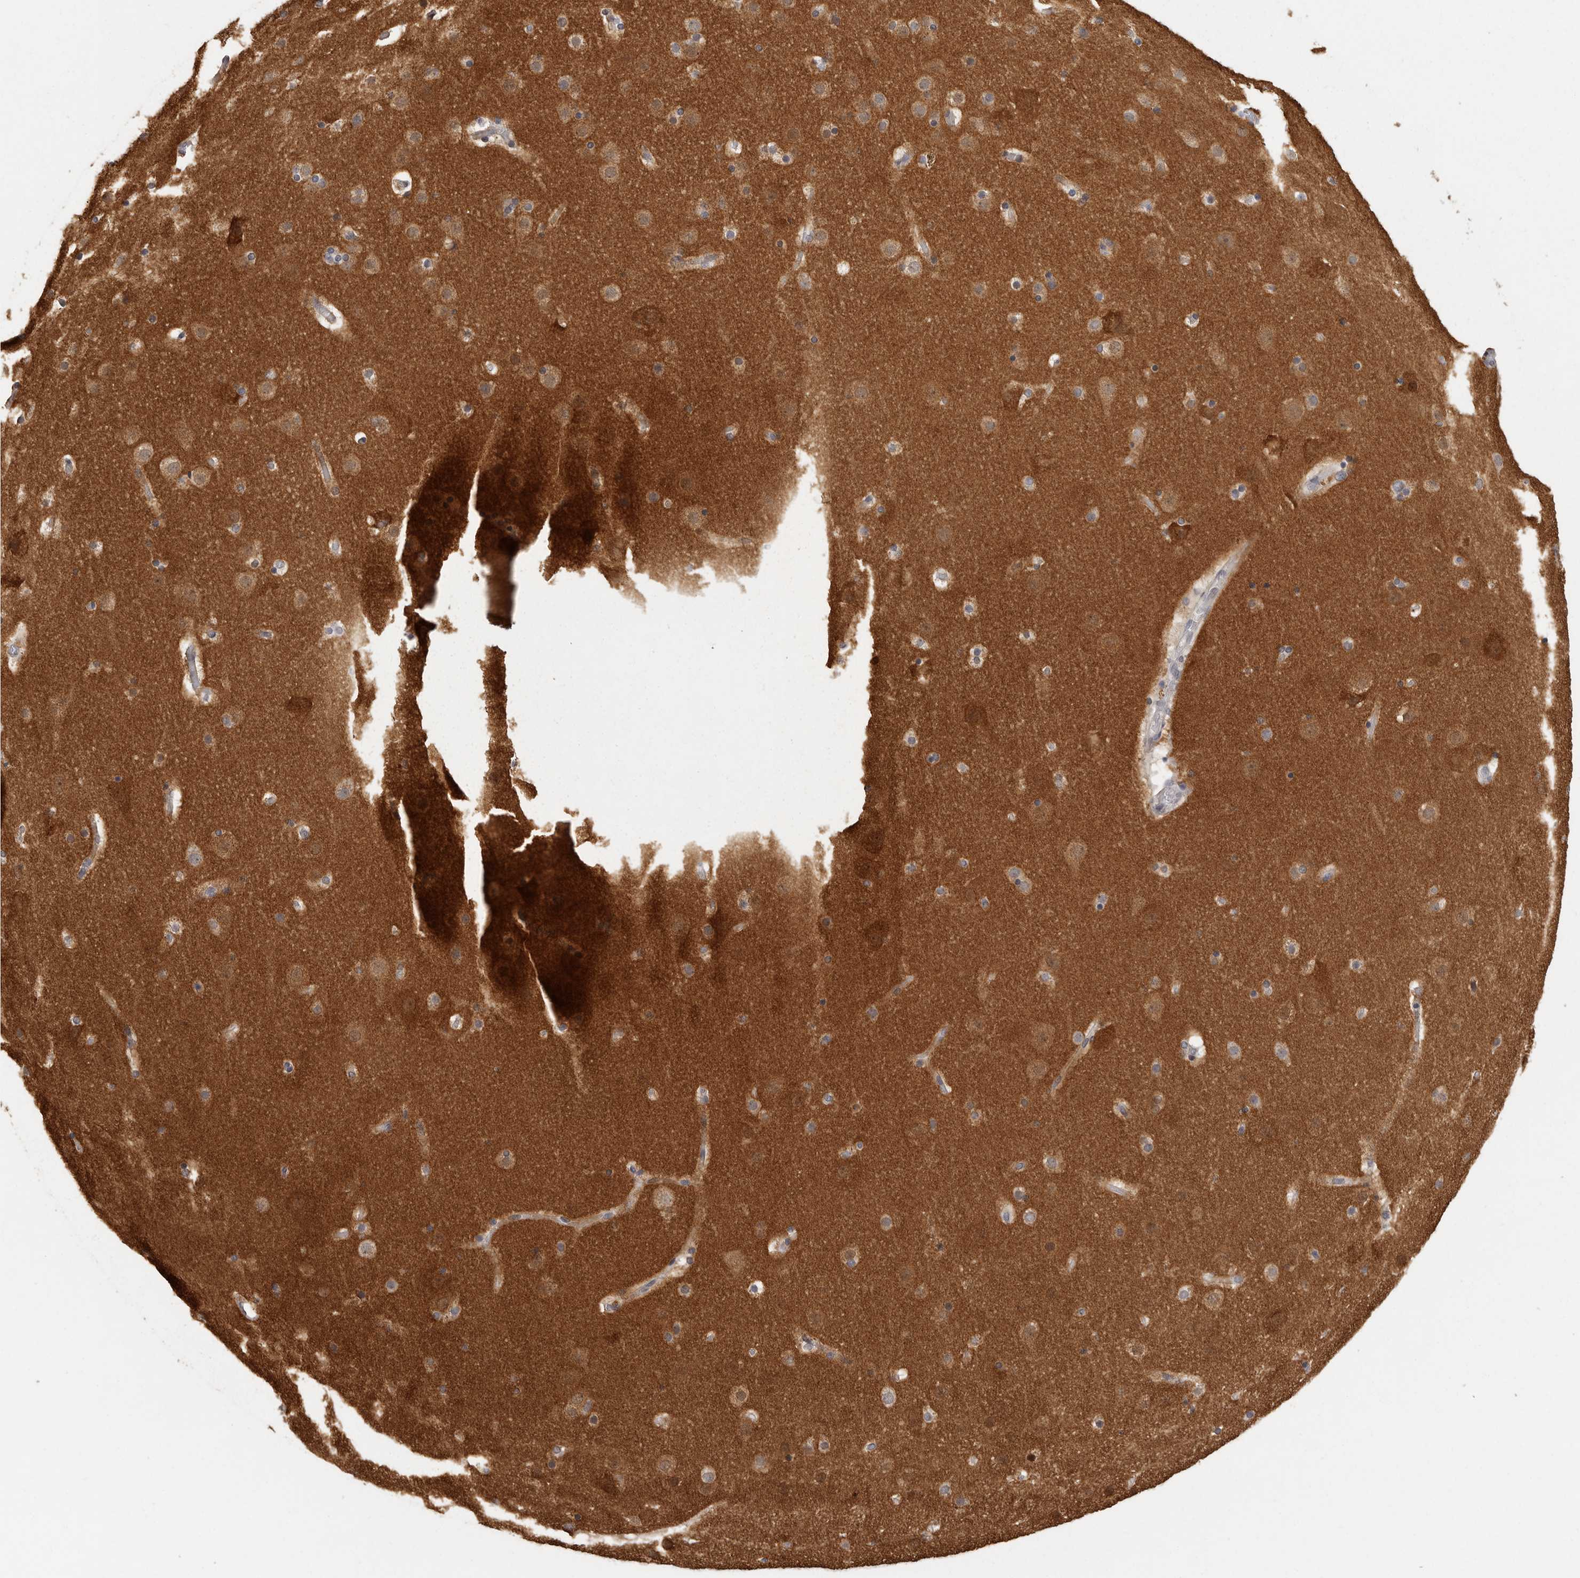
{"staining": {"intensity": "moderate", "quantity": ">75%", "location": "cytoplasmic/membranous"}, "tissue": "cerebral cortex", "cell_type": "Endothelial cells", "image_type": "normal", "snomed": [{"axis": "morphology", "description": "Normal tissue, NOS"}, {"axis": "topography", "description": "Cerebral cortex"}], "caption": "This histopathology image reveals normal cerebral cortex stained with immunohistochemistry to label a protein in brown. The cytoplasmic/membranous of endothelial cells show moderate positivity for the protein. Nuclei are counter-stained blue.", "gene": "BAIAP2", "patient": {"sex": "male", "age": 57}}